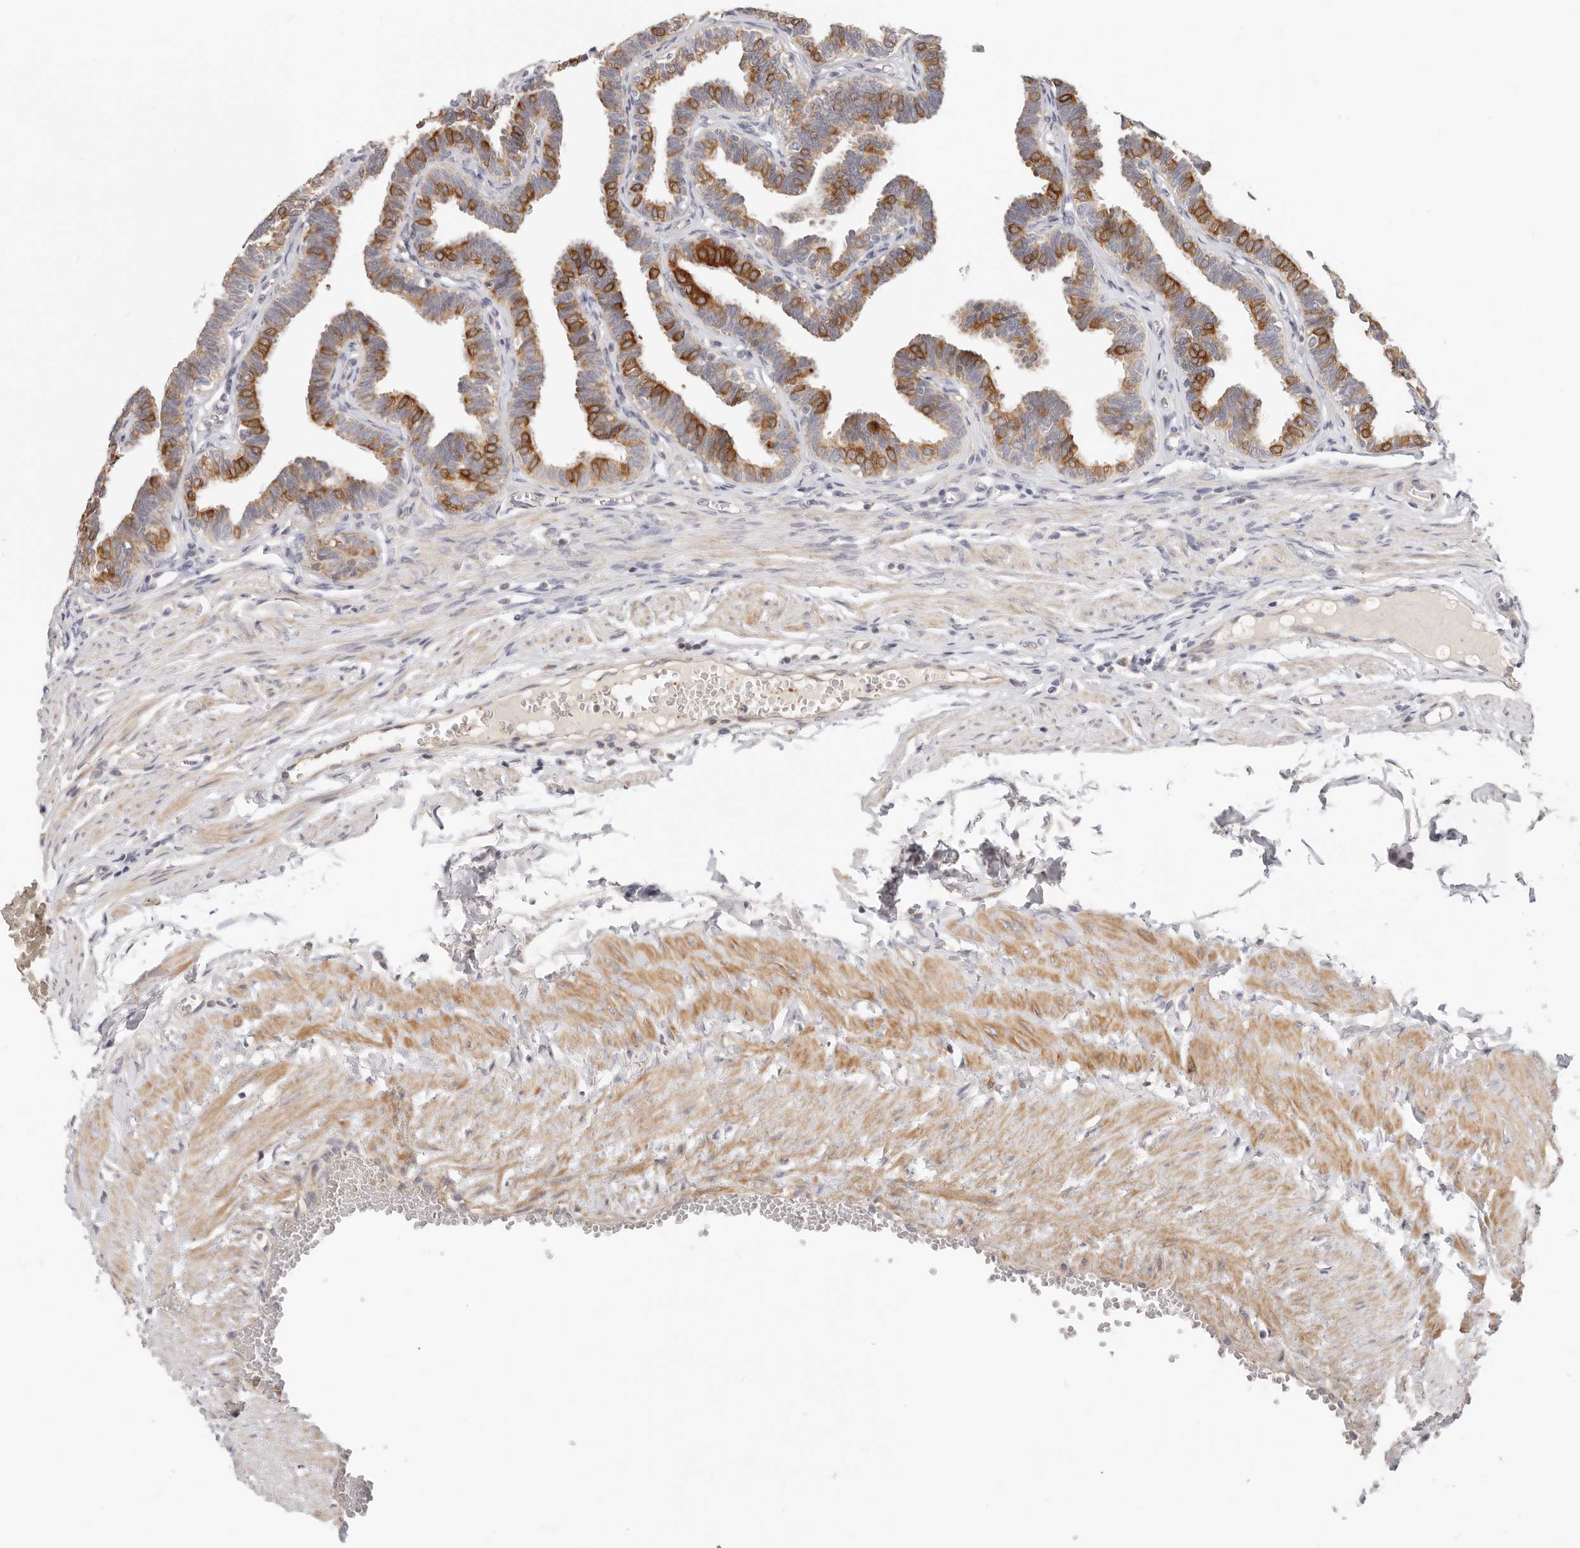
{"staining": {"intensity": "moderate", "quantity": ">75%", "location": "cytoplasmic/membranous"}, "tissue": "fallopian tube", "cell_type": "Glandular cells", "image_type": "normal", "snomed": [{"axis": "morphology", "description": "Normal tissue, NOS"}, {"axis": "topography", "description": "Fallopian tube"}, {"axis": "topography", "description": "Ovary"}], "caption": "Protein staining shows moderate cytoplasmic/membranous expression in about >75% of glandular cells in benign fallopian tube.", "gene": "TFB2M", "patient": {"sex": "female", "age": 23}}